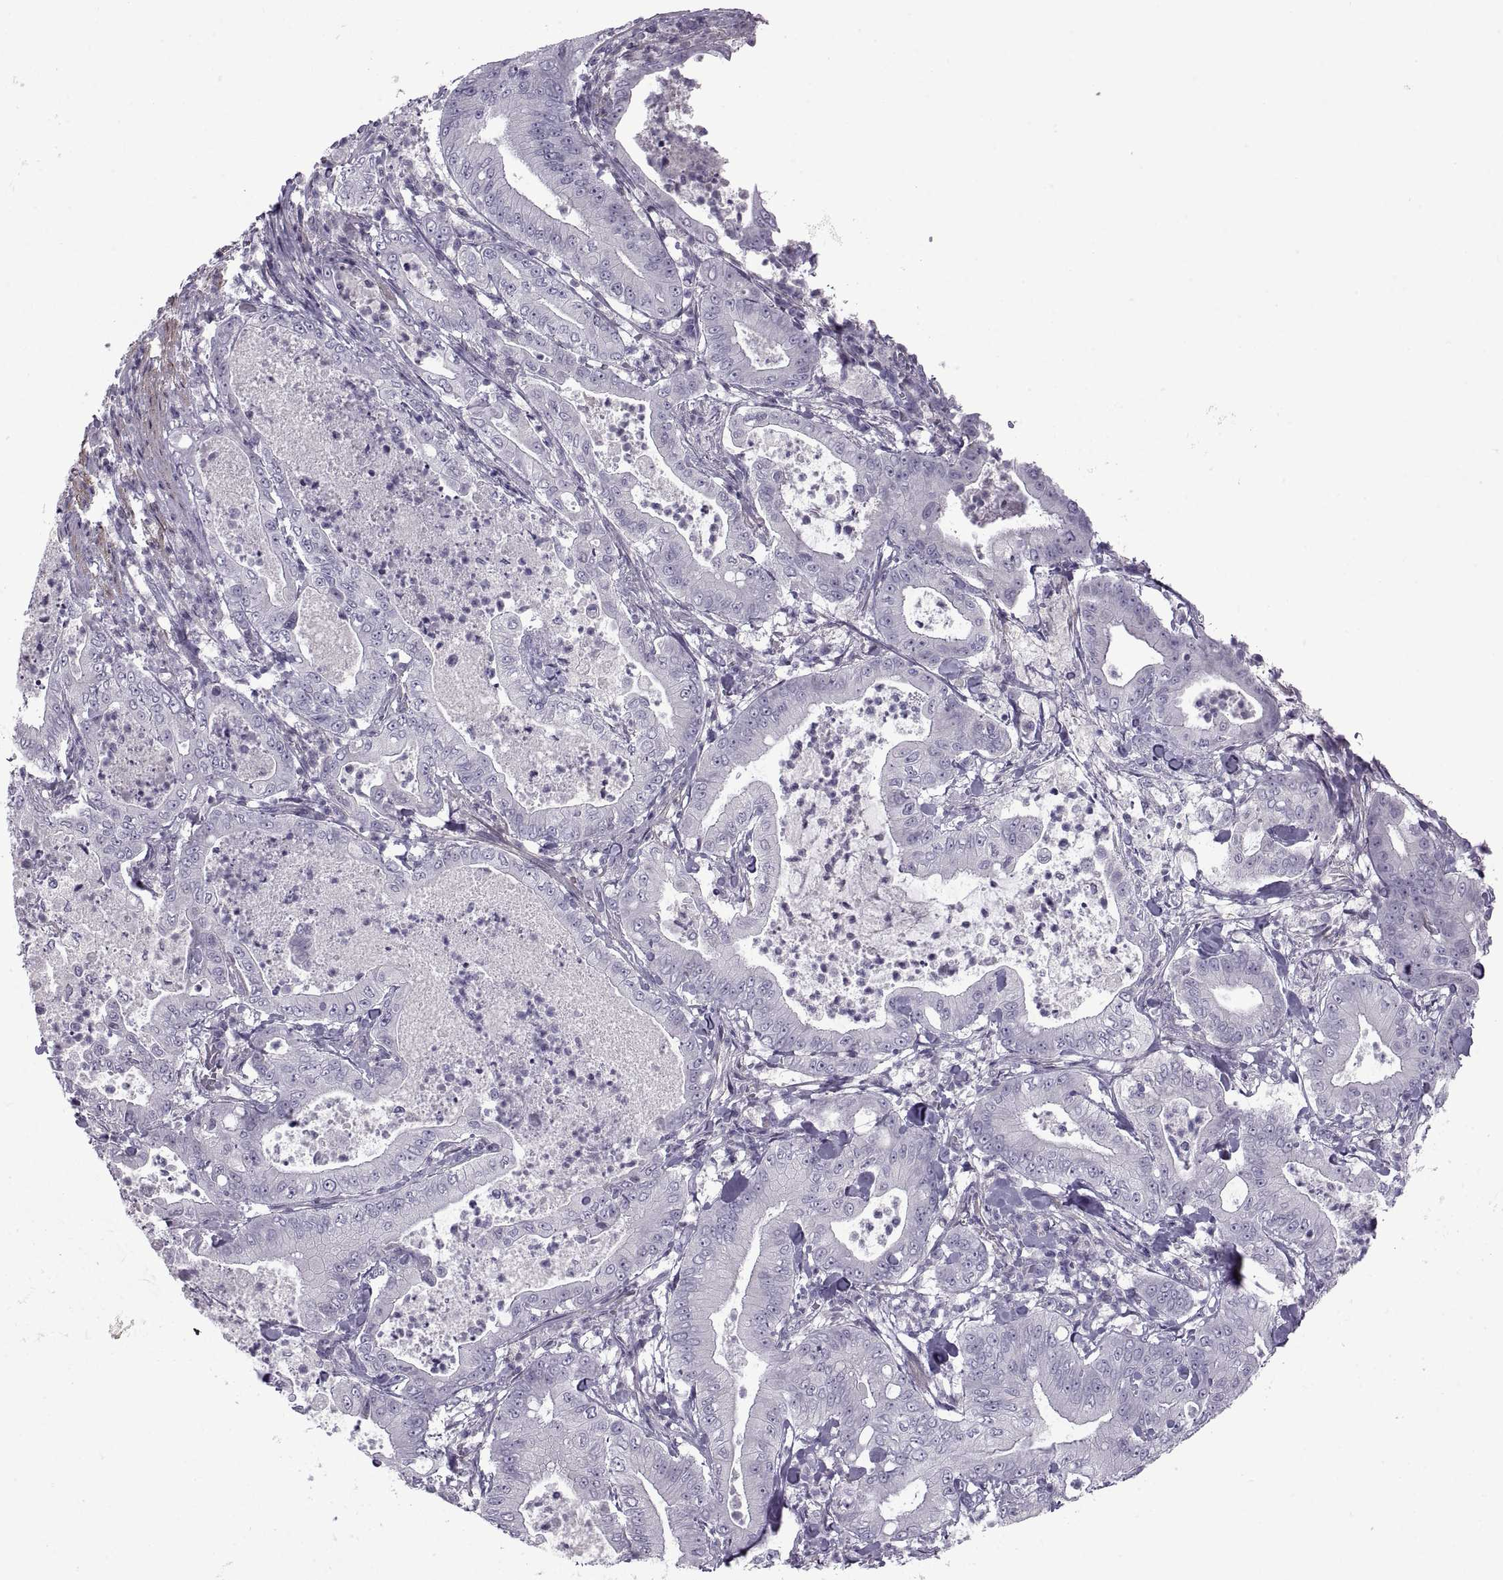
{"staining": {"intensity": "negative", "quantity": "none", "location": "none"}, "tissue": "pancreatic cancer", "cell_type": "Tumor cells", "image_type": "cancer", "snomed": [{"axis": "morphology", "description": "Adenocarcinoma, NOS"}, {"axis": "topography", "description": "Pancreas"}], "caption": "Tumor cells are negative for brown protein staining in pancreatic adenocarcinoma. (IHC, brightfield microscopy, high magnification).", "gene": "BSPH1", "patient": {"sex": "male", "age": 71}}